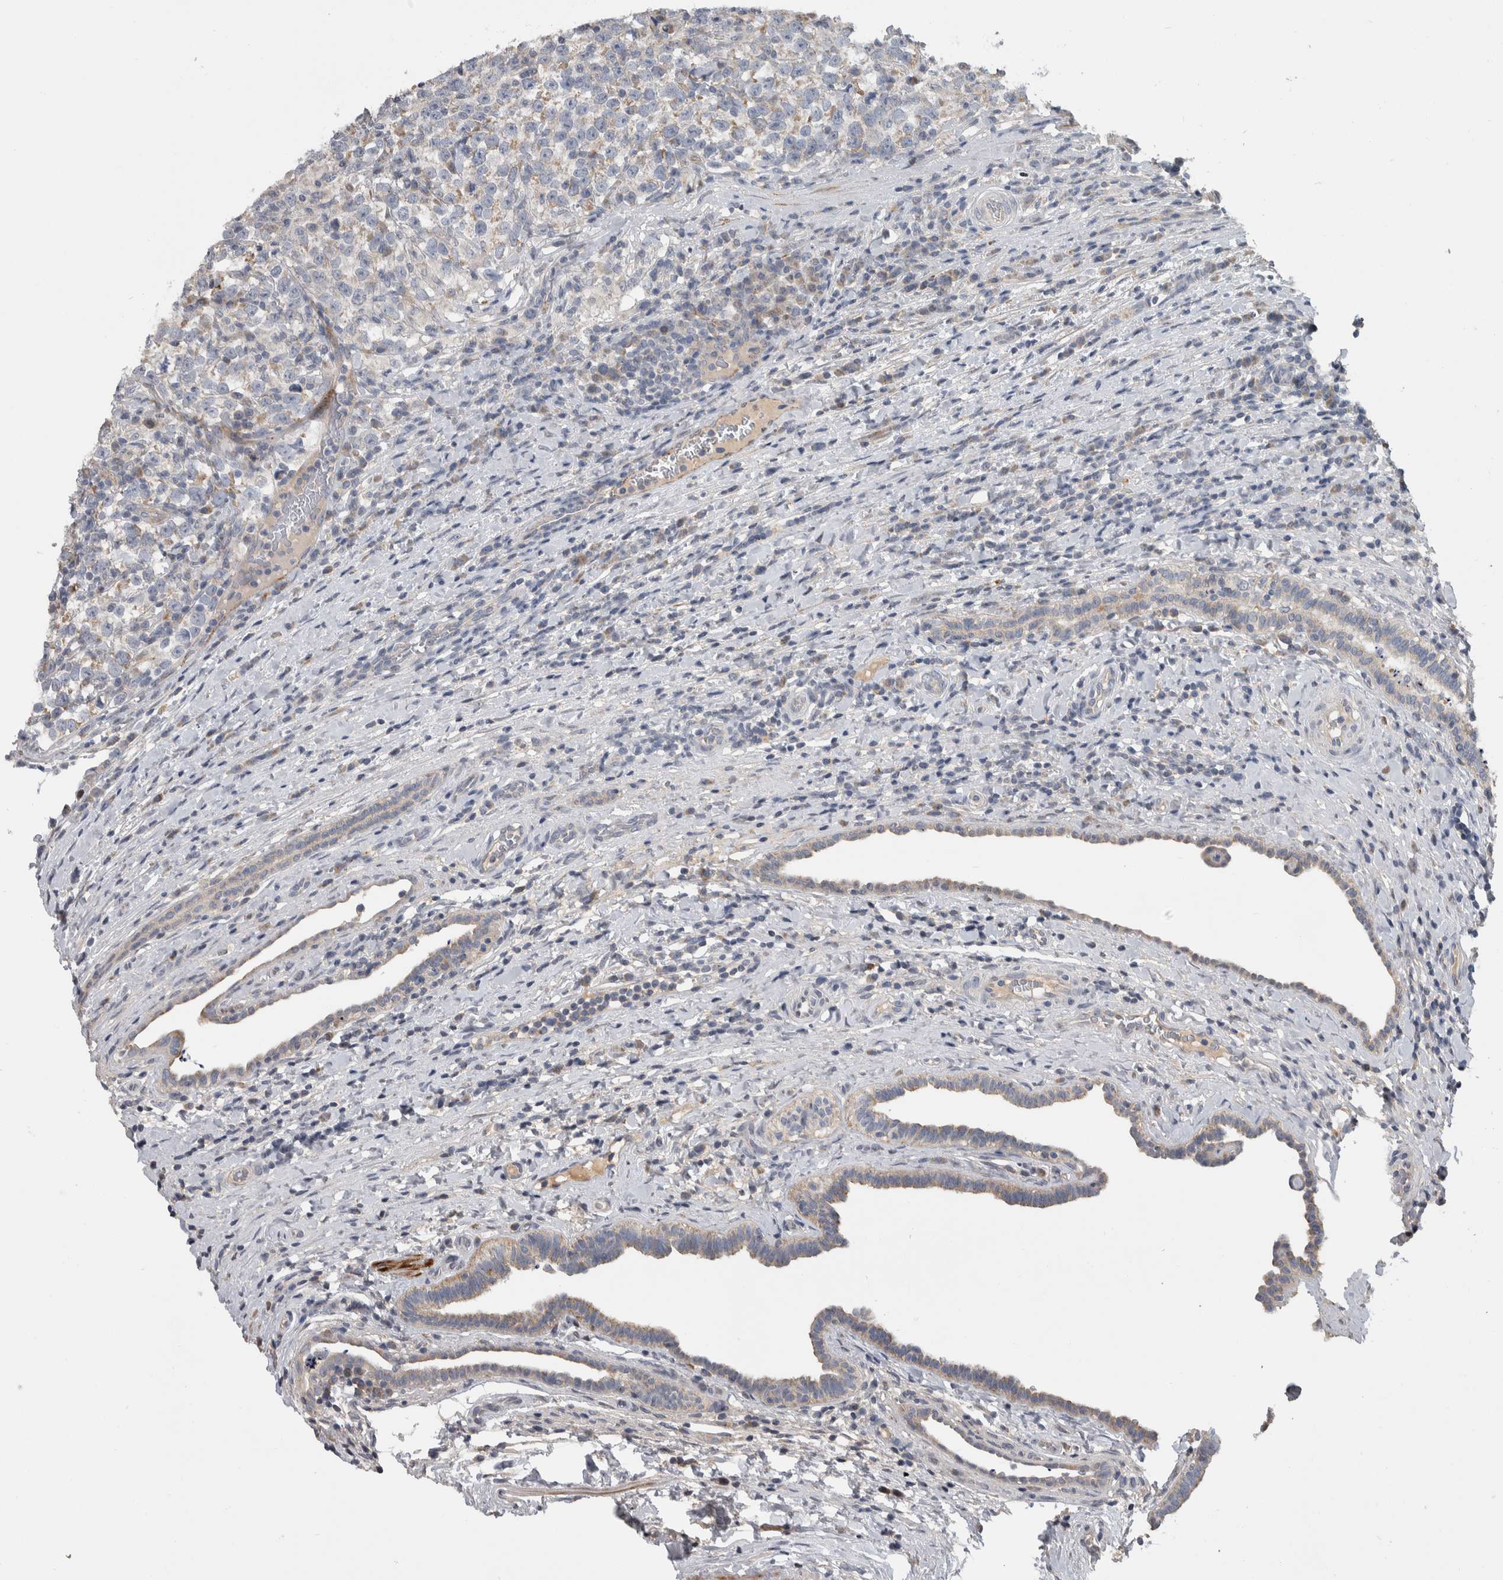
{"staining": {"intensity": "weak", "quantity": "25%-75%", "location": "cytoplasmic/membranous"}, "tissue": "testis cancer", "cell_type": "Tumor cells", "image_type": "cancer", "snomed": [{"axis": "morphology", "description": "Normal tissue, NOS"}, {"axis": "morphology", "description": "Seminoma, NOS"}, {"axis": "topography", "description": "Testis"}], "caption": "Testis cancer (seminoma) stained with a brown dye shows weak cytoplasmic/membranous positive positivity in approximately 25%-75% of tumor cells.", "gene": "FAM83G", "patient": {"sex": "male", "age": 43}}